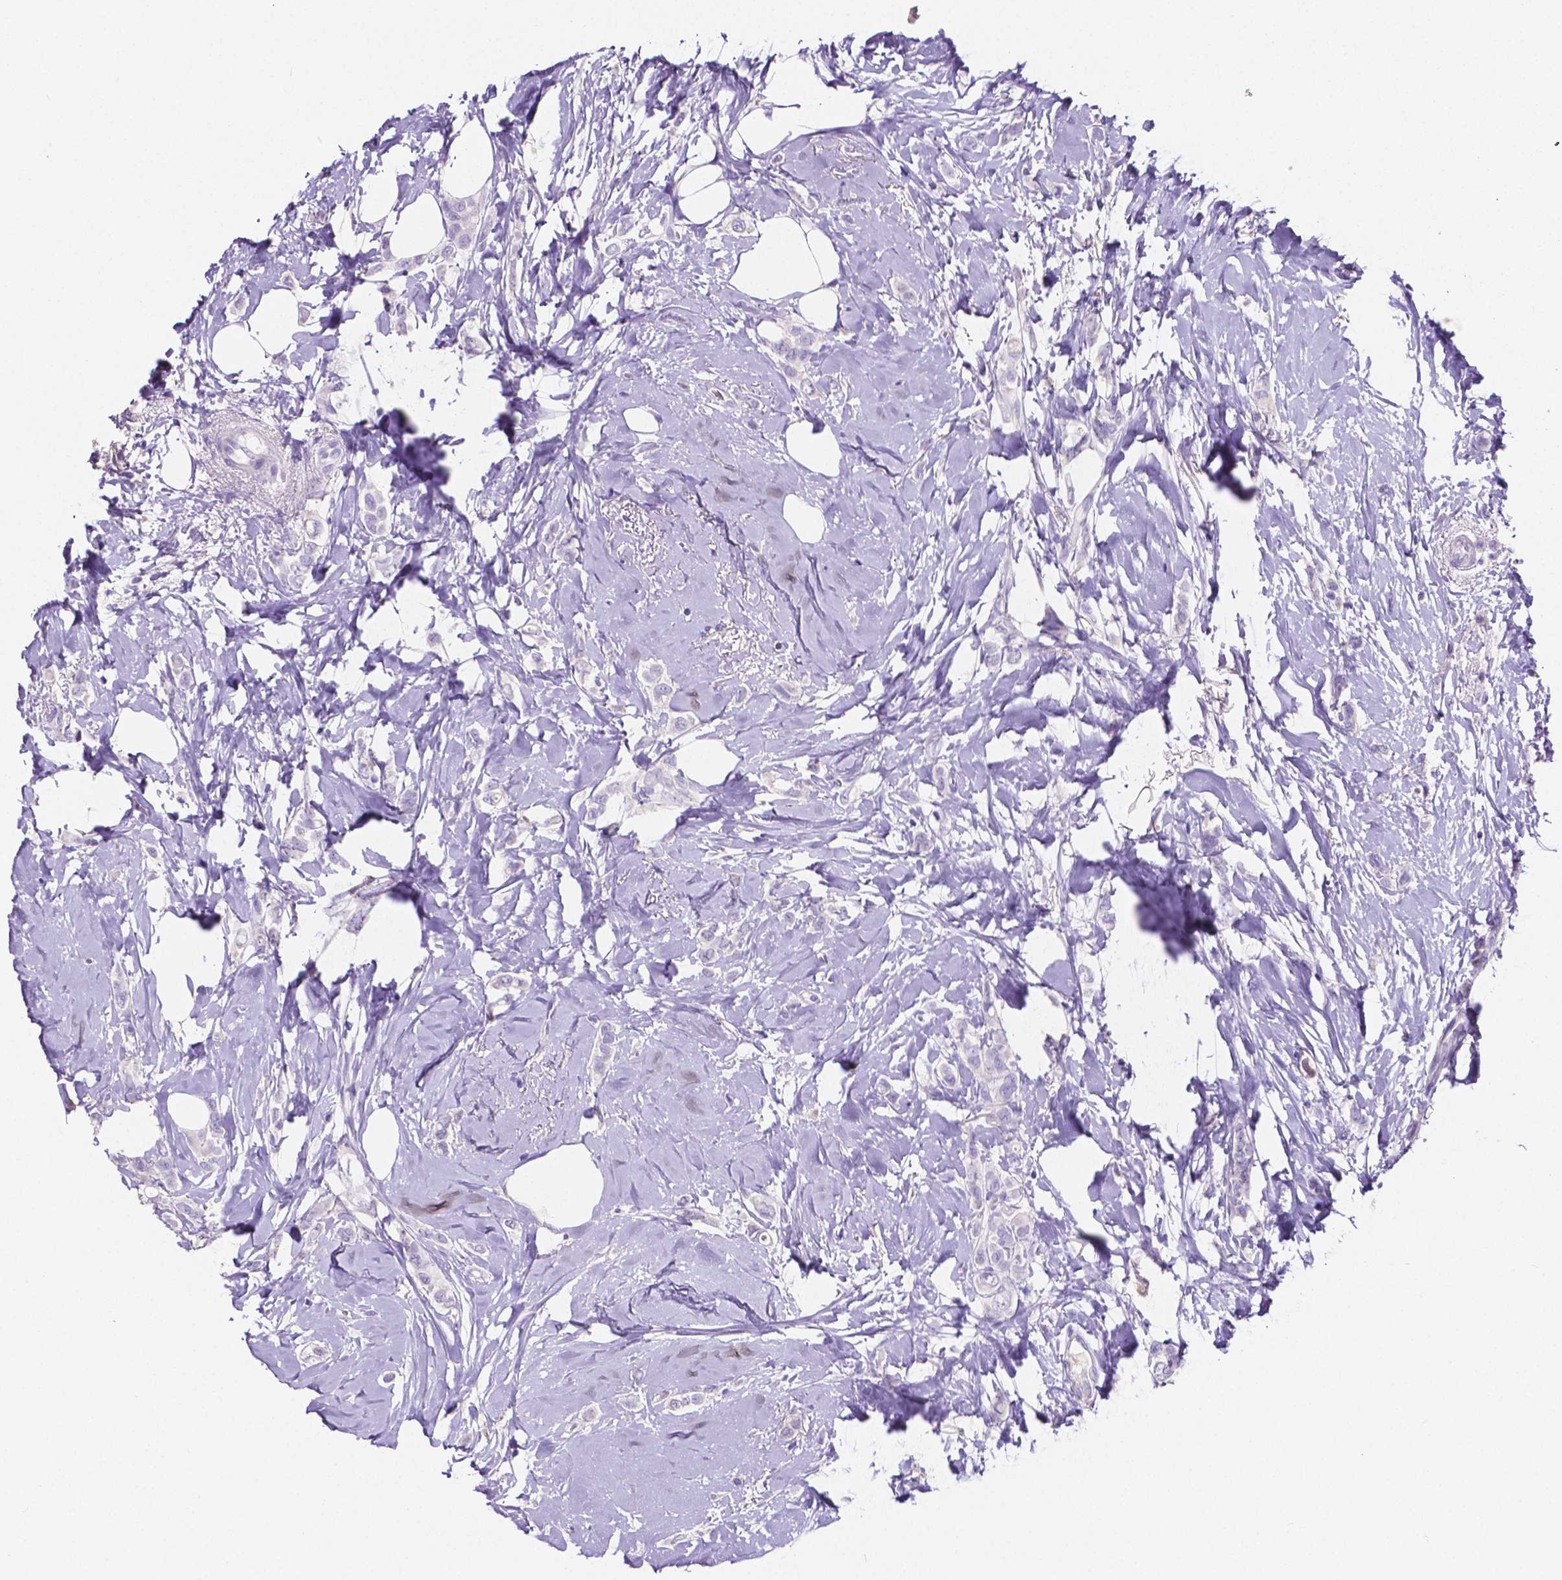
{"staining": {"intensity": "negative", "quantity": "none", "location": "none"}, "tissue": "breast cancer", "cell_type": "Tumor cells", "image_type": "cancer", "snomed": [{"axis": "morphology", "description": "Lobular carcinoma"}, {"axis": "topography", "description": "Breast"}], "caption": "Tumor cells show no significant positivity in breast cancer.", "gene": "MMP9", "patient": {"sex": "female", "age": 66}}